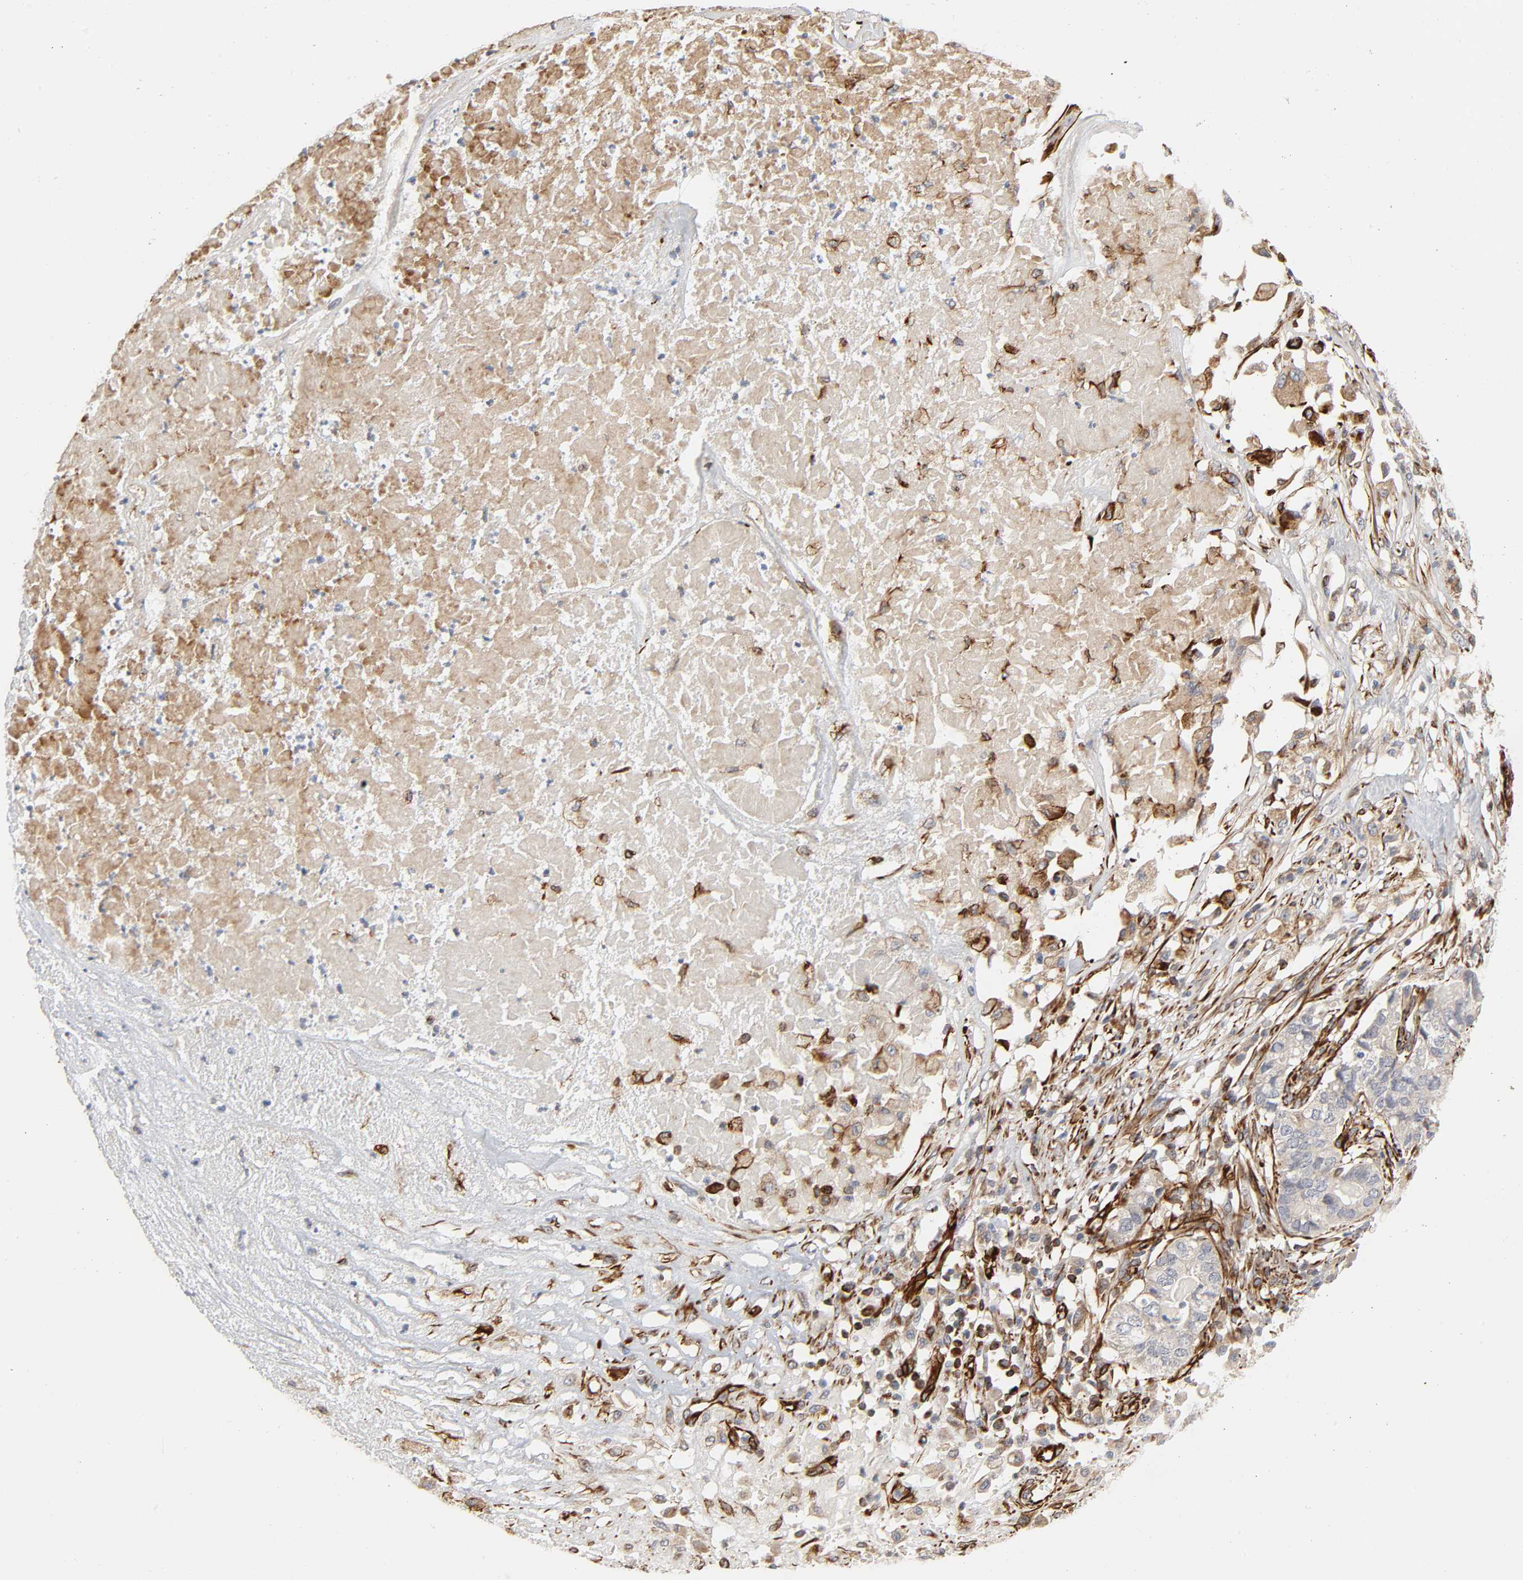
{"staining": {"intensity": "weak", "quantity": "<25%", "location": "cytoplasmic/membranous"}, "tissue": "pancreatic cancer", "cell_type": "Tumor cells", "image_type": "cancer", "snomed": [{"axis": "morphology", "description": "Adenocarcinoma, NOS"}, {"axis": "topography", "description": "Pancreas"}], "caption": "The IHC image has no significant staining in tumor cells of pancreatic adenocarcinoma tissue.", "gene": "FAM118A", "patient": {"sex": "male", "age": 50}}